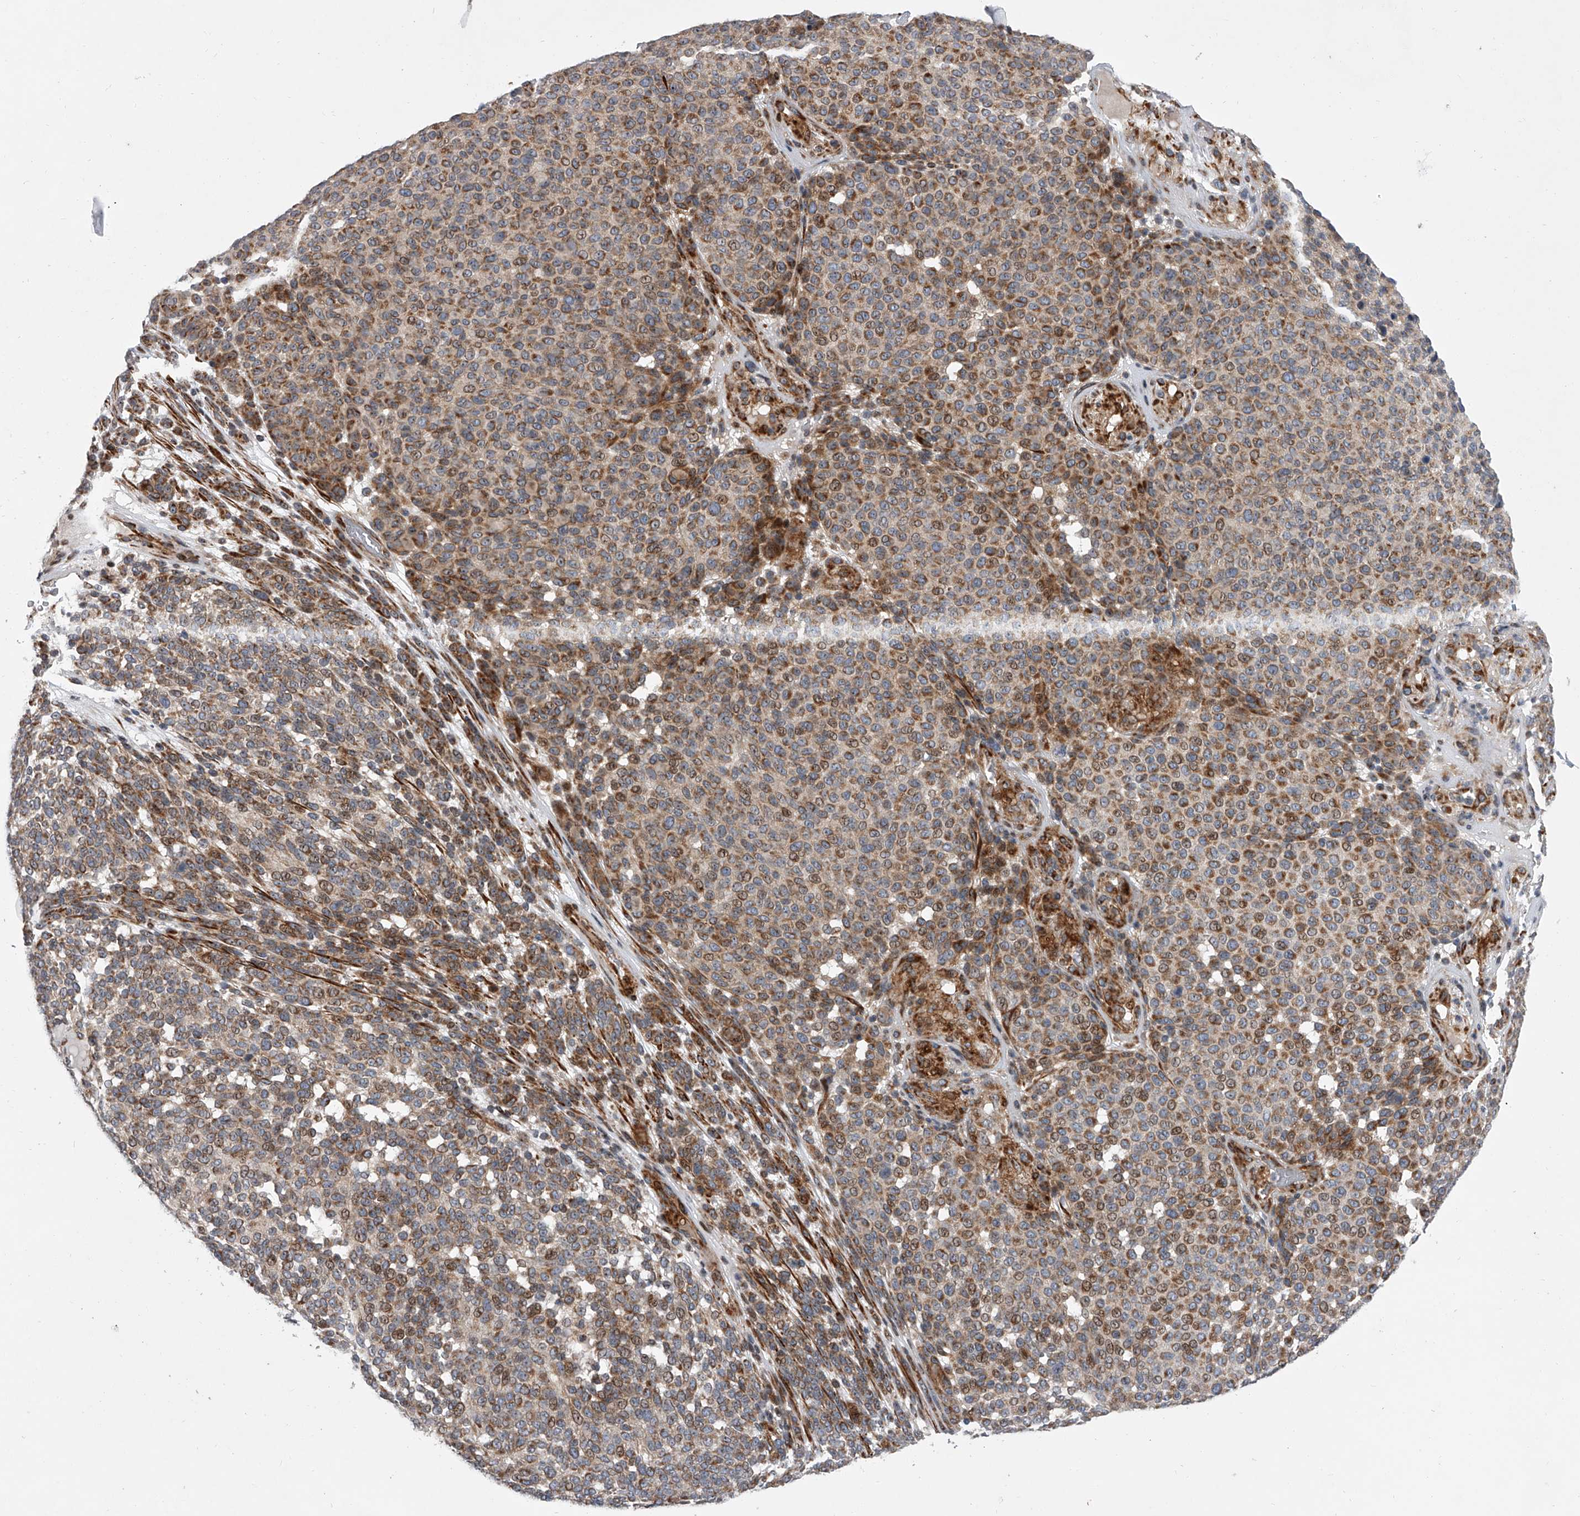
{"staining": {"intensity": "moderate", "quantity": "25%-75%", "location": "cytoplasmic/membranous"}, "tissue": "melanoma", "cell_type": "Tumor cells", "image_type": "cancer", "snomed": [{"axis": "morphology", "description": "Malignant melanoma, NOS"}, {"axis": "topography", "description": "Skin"}], "caption": "A micrograph of human malignant melanoma stained for a protein shows moderate cytoplasmic/membranous brown staining in tumor cells. The protein of interest is shown in brown color, while the nuclei are stained blue.", "gene": "DLGAP2", "patient": {"sex": "male", "age": 49}}